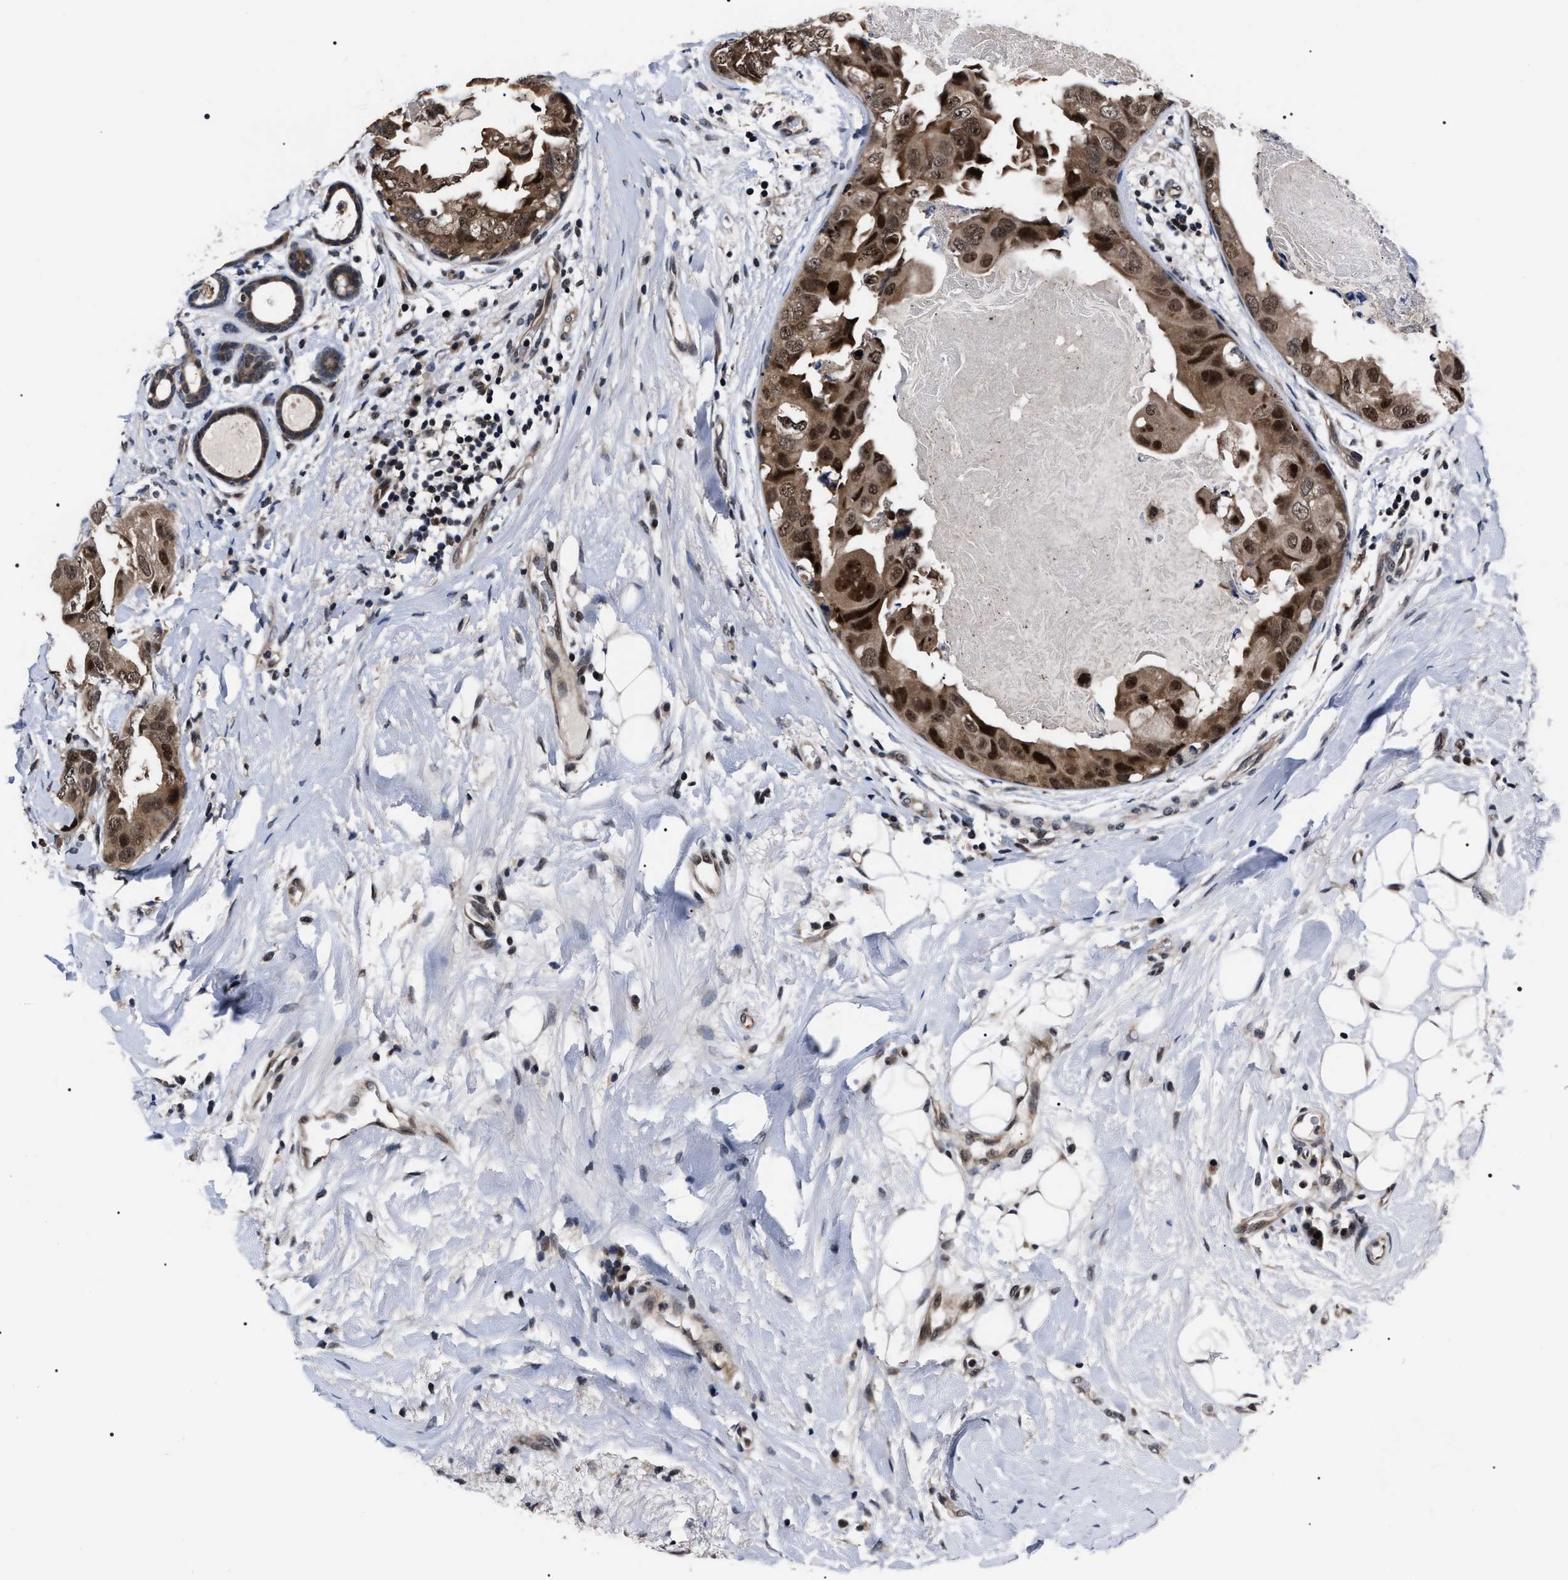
{"staining": {"intensity": "moderate", "quantity": ">75%", "location": "cytoplasmic/membranous,nuclear"}, "tissue": "breast cancer", "cell_type": "Tumor cells", "image_type": "cancer", "snomed": [{"axis": "morphology", "description": "Duct carcinoma"}, {"axis": "topography", "description": "Breast"}], "caption": "Breast cancer stained for a protein exhibits moderate cytoplasmic/membranous and nuclear positivity in tumor cells. The protein is shown in brown color, while the nuclei are stained blue.", "gene": "CSNK2A1", "patient": {"sex": "female", "age": 40}}